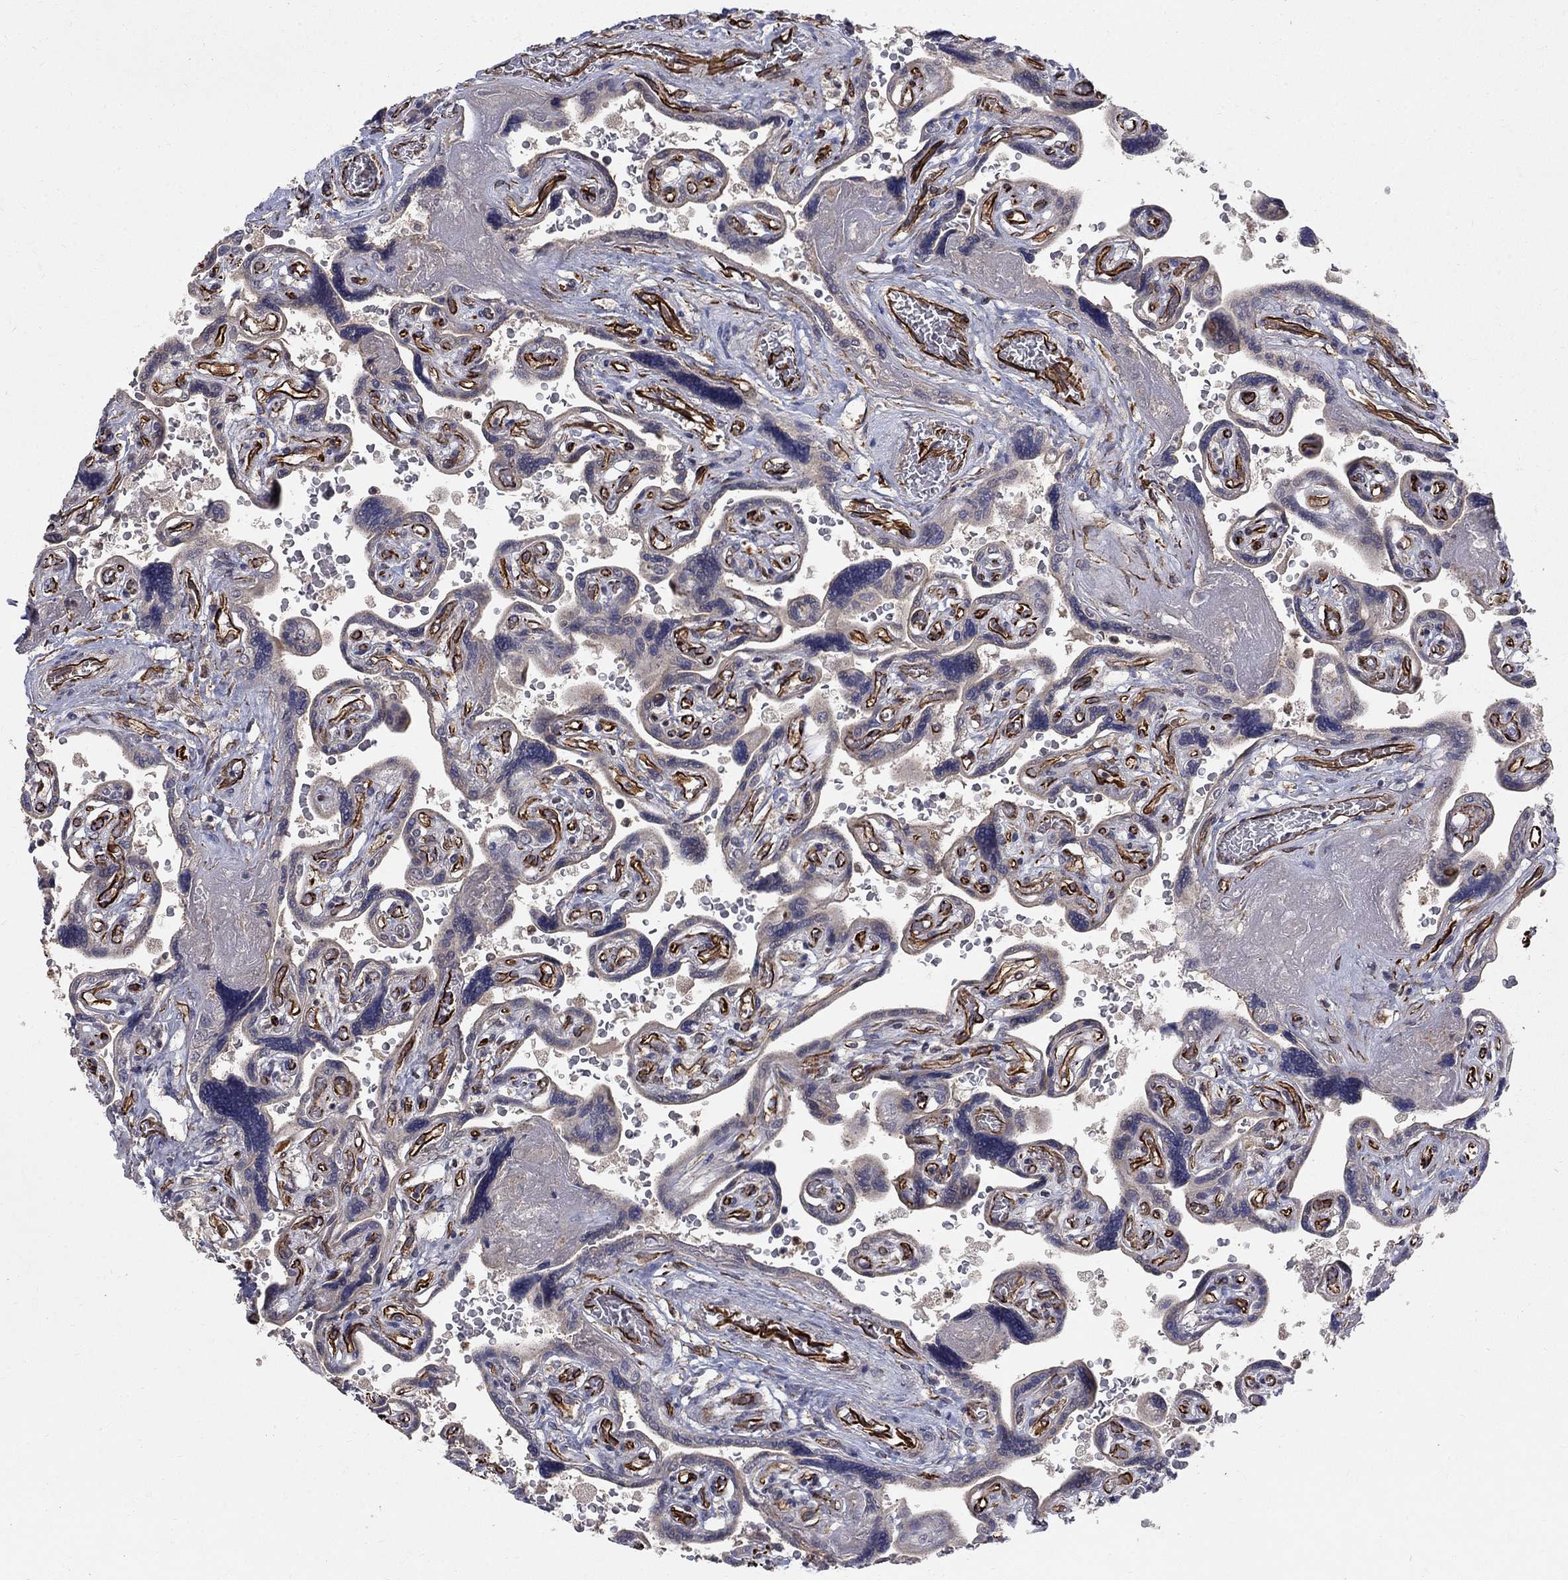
{"staining": {"intensity": "moderate", "quantity": ">75%", "location": "cytoplasmic/membranous"}, "tissue": "placenta", "cell_type": "Decidual cells", "image_type": "normal", "snomed": [{"axis": "morphology", "description": "Normal tissue, NOS"}, {"axis": "topography", "description": "Placenta"}], "caption": "An immunohistochemistry photomicrograph of benign tissue is shown. Protein staining in brown labels moderate cytoplasmic/membranous positivity in placenta within decidual cells.", "gene": "MSRA", "patient": {"sex": "female", "age": 32}}